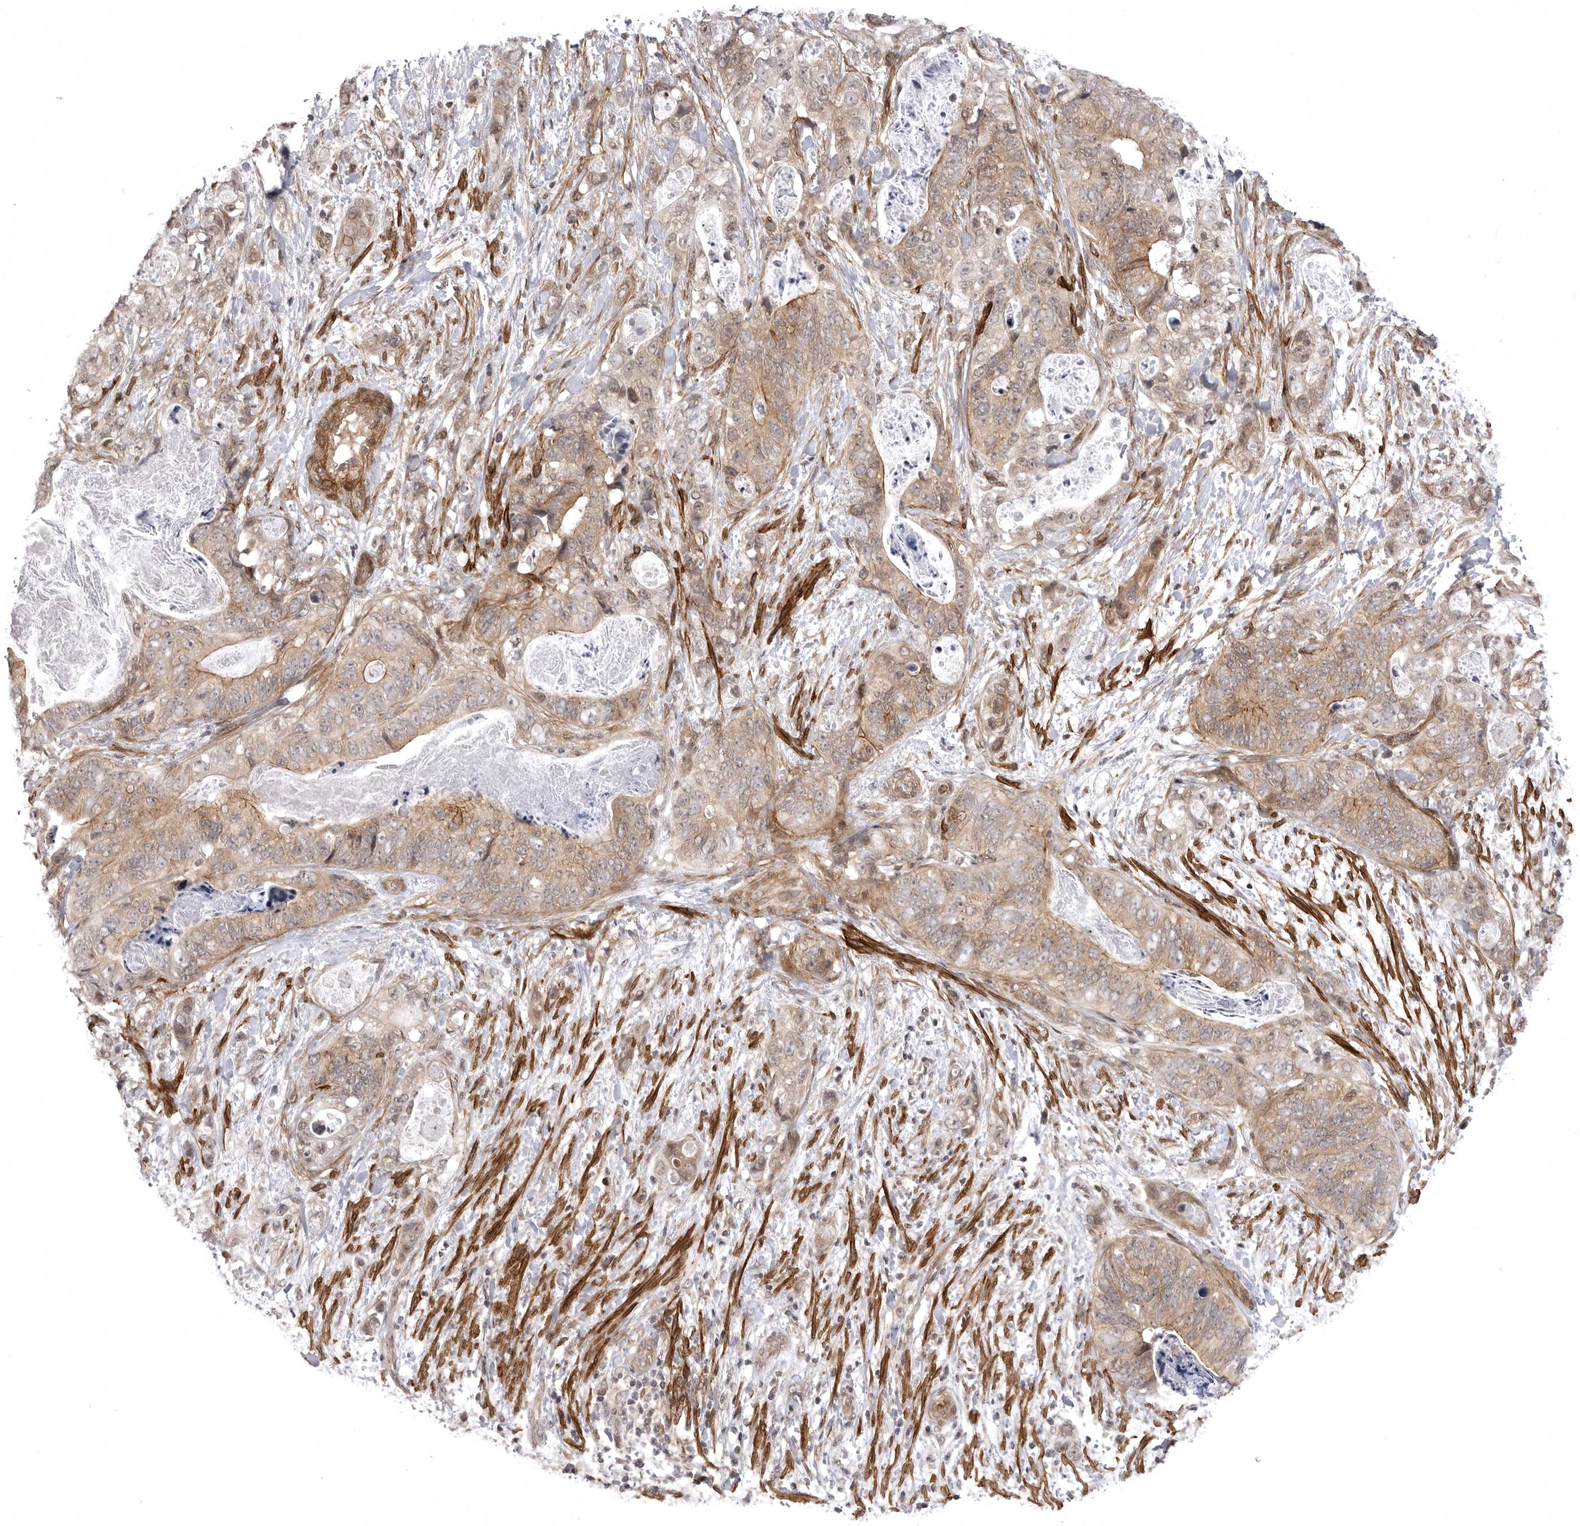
{"staining": {"intensity": "weak", "quantity": "25%-75%", "location": "cytoplasmic/membranous"}, "tissue": "stomach cancer", "cell_type": "Tumor cells", "image_type": "cancer", "snomed": [{"axis": "morphology", "description": "Normal tissue, NOS"}, {"axis": "morphology", "description": "Adenocarcinoma, NOS"}, {"axis": "topography", "description": "Stomach"}], "caption": "This is an image of immunohistochemistry staining of adenocarcinoma (stomach), which shows weak staining in the cytoplasmic/membranous of tumor cells.", "gene": "SORBS1", "patient": {"sex": "female", "age": 89}}